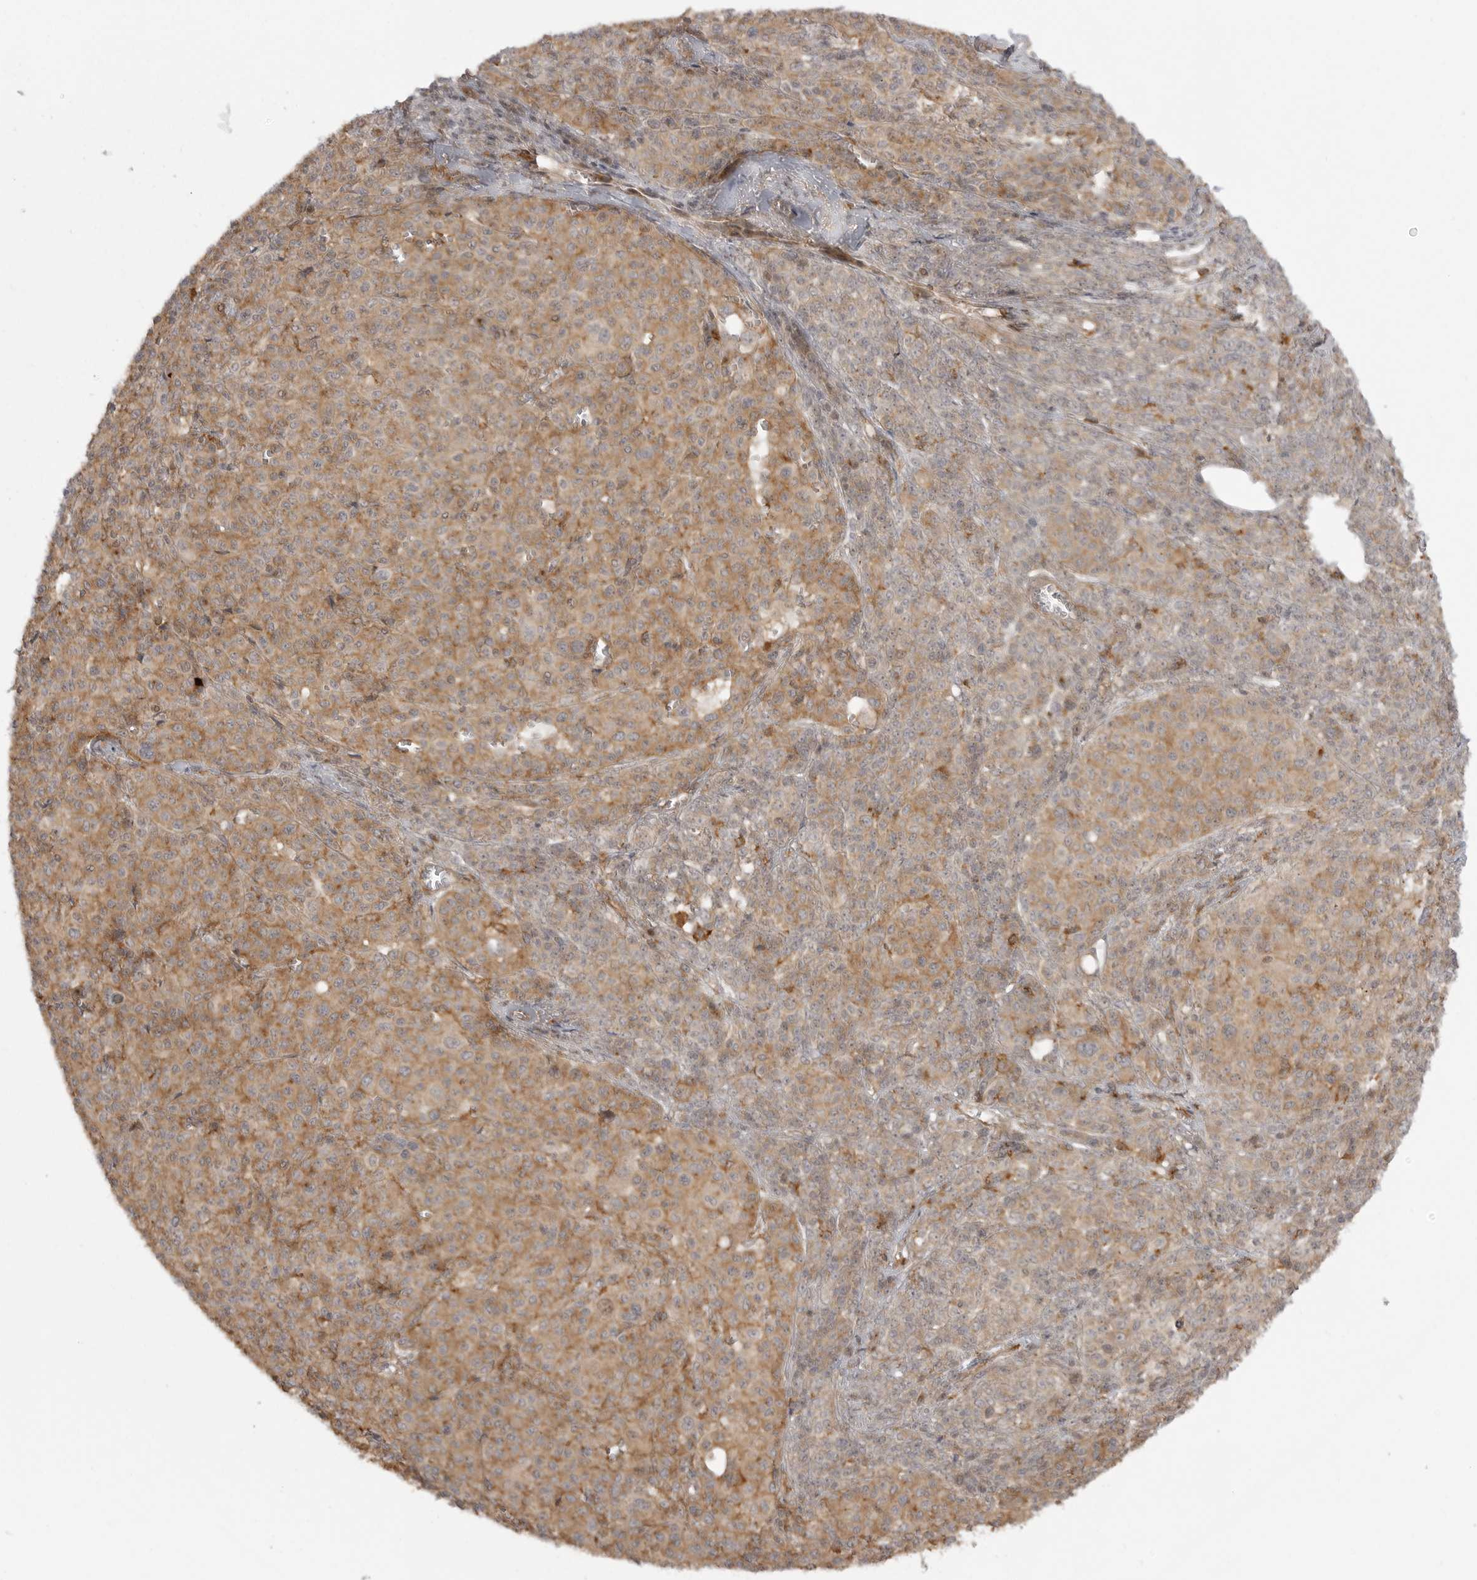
{"staining": {"intensity": "moderate", "quantity": ">75%", "location": "cytoplasmic/membranous"}, "tissue": "melanoma", "cell_type": "Tumor cells", "image_type": "cancer", "snomed": [{"axis": "morphology", "description": "Malignant melanoma, Metastatic site"}, {"axis": "topography", "description": "Skin"}], "caption": "Immunohistochemistry (IHC) (DAB) staining of human melanoma reveals moderate cytoplasmic/membranous protein staining in about >75% of tumor cells. The protein is stained brown, and the nuclei are stained in blue (DAB IHC with brightfield microscopy, high magnification).", "gene": "FAT3", "patient": {"sex": "female", "age": 74}}